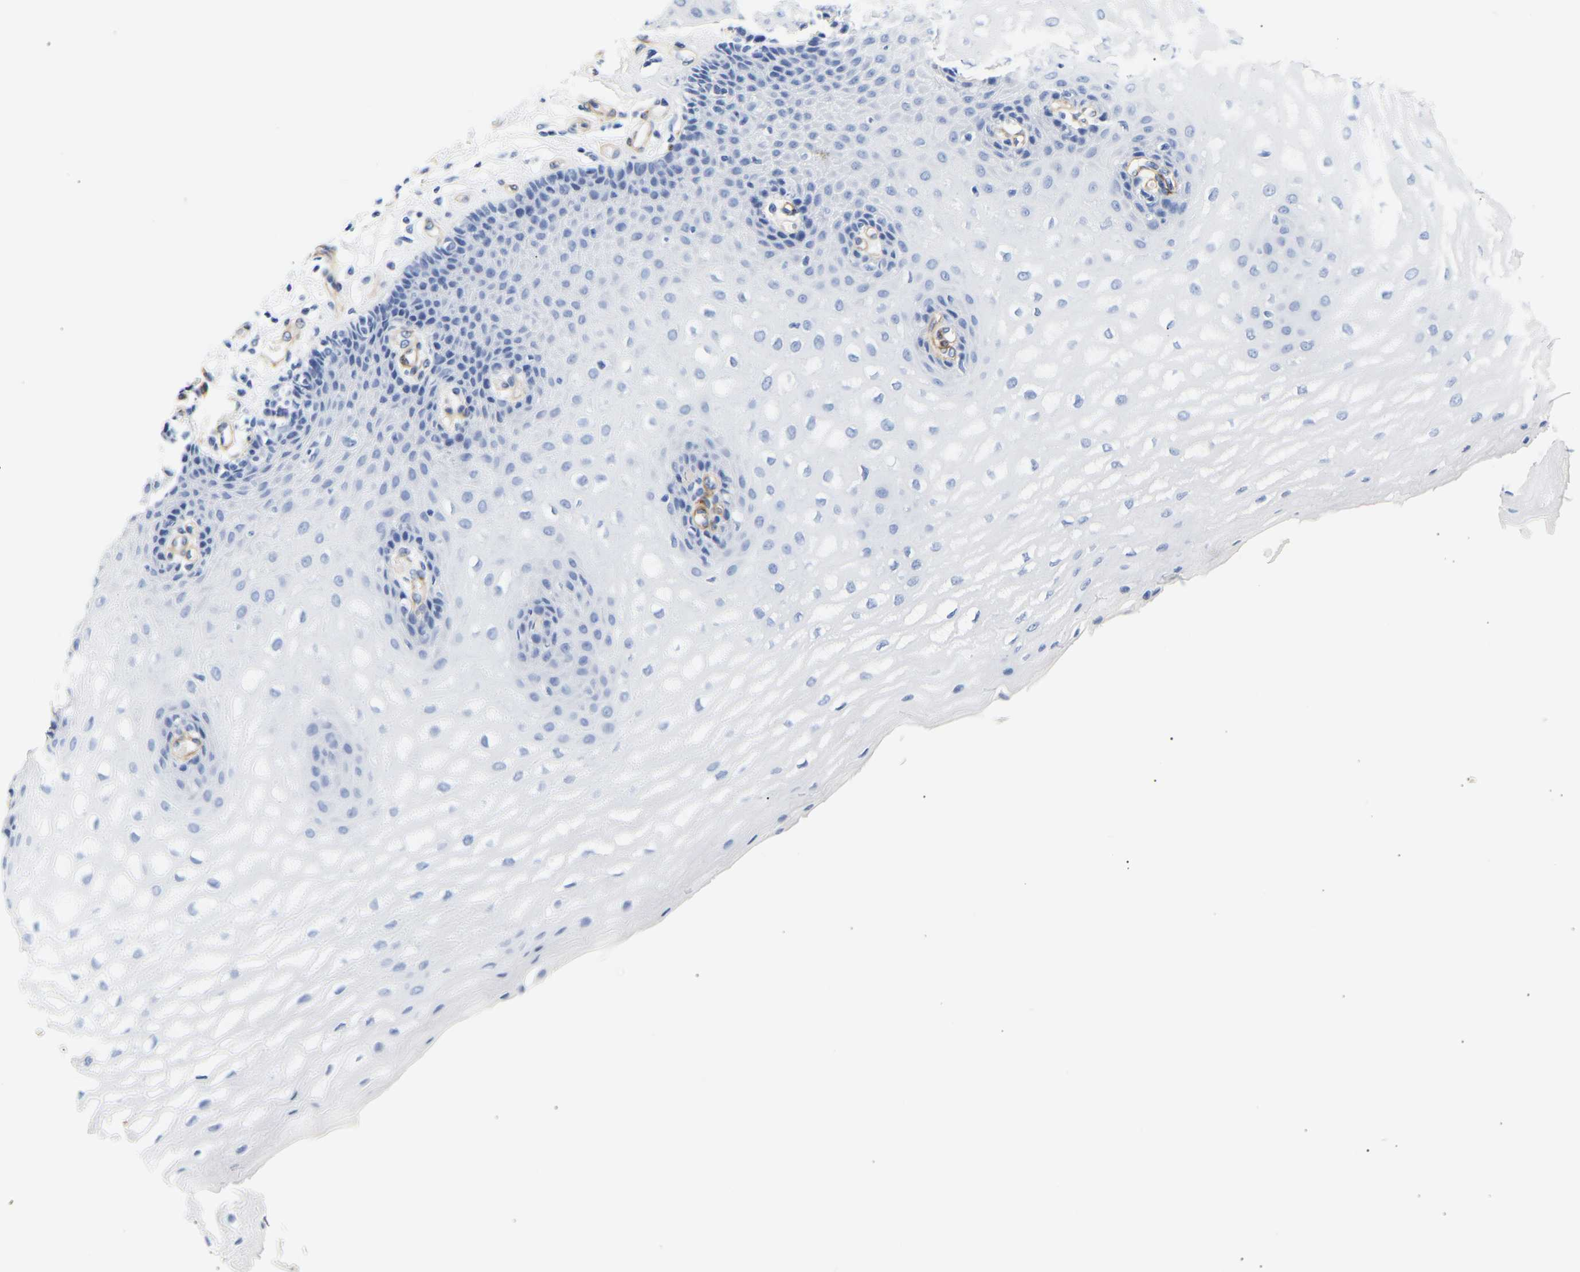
{"staining": {"intensity": "negative", "quantity": "none", "location": "none"}, "tissue": "esophagus", "cell_type": "Squamous epithelial cells", "image_type": "normal", "snomed": [{"axis": "morphology", "description": "Normal tissue, NOS"}, {"axis": "topography", "description": "Esophagus"}], "caption": "An immunohistochemistry (IHC) photomicrograph of normal esophagus is shown. There is no staining in squamous epithelial cells of esophagus.", "gene": "IGFBP7", "patient": {"sex": "male", "age": 54}}